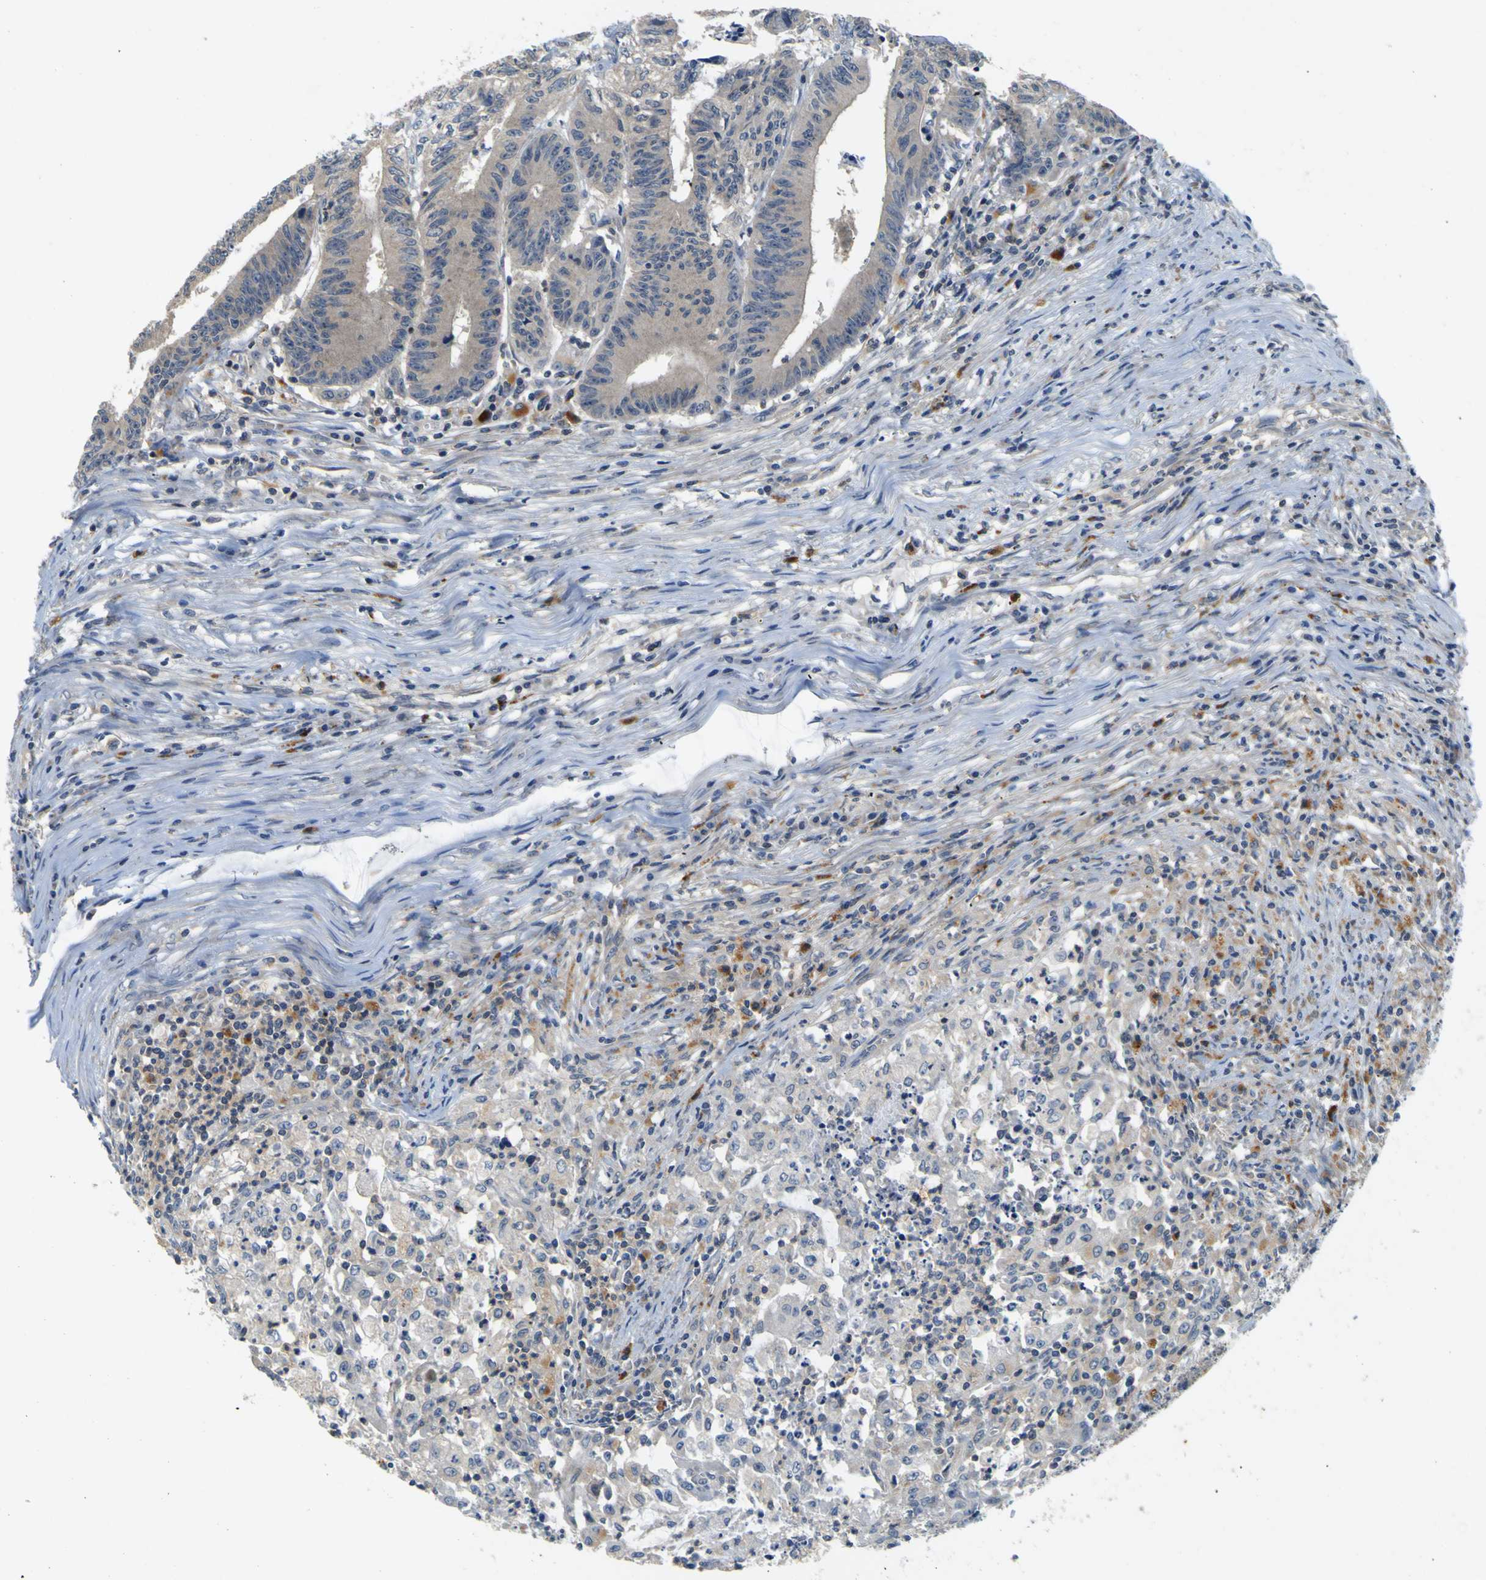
{"staining": {"intensity": "weak", "quantity": ">75%", "location": "cytoplasmic/membranous"}, "tissue": "colorectal cancer", "cell_type": "Tumor cells", "image_type": "cancer", "snomed": [{"axis": "morphology", "description": "Adenocarcinoma, NOS"}, {"axis": "topography", "description": "Colon"}], "caption": "Colorectal cancer (adenocarcinoma) stained with DAB IHC shows low levels of weak cytoplasmic/membranous expression in about >75% of tumor cells. (DAB IHC, brown staining for protein, blue staining for nuclei).", "gene": "TNIK", "patient": {"sex": "male", "age": 45}}